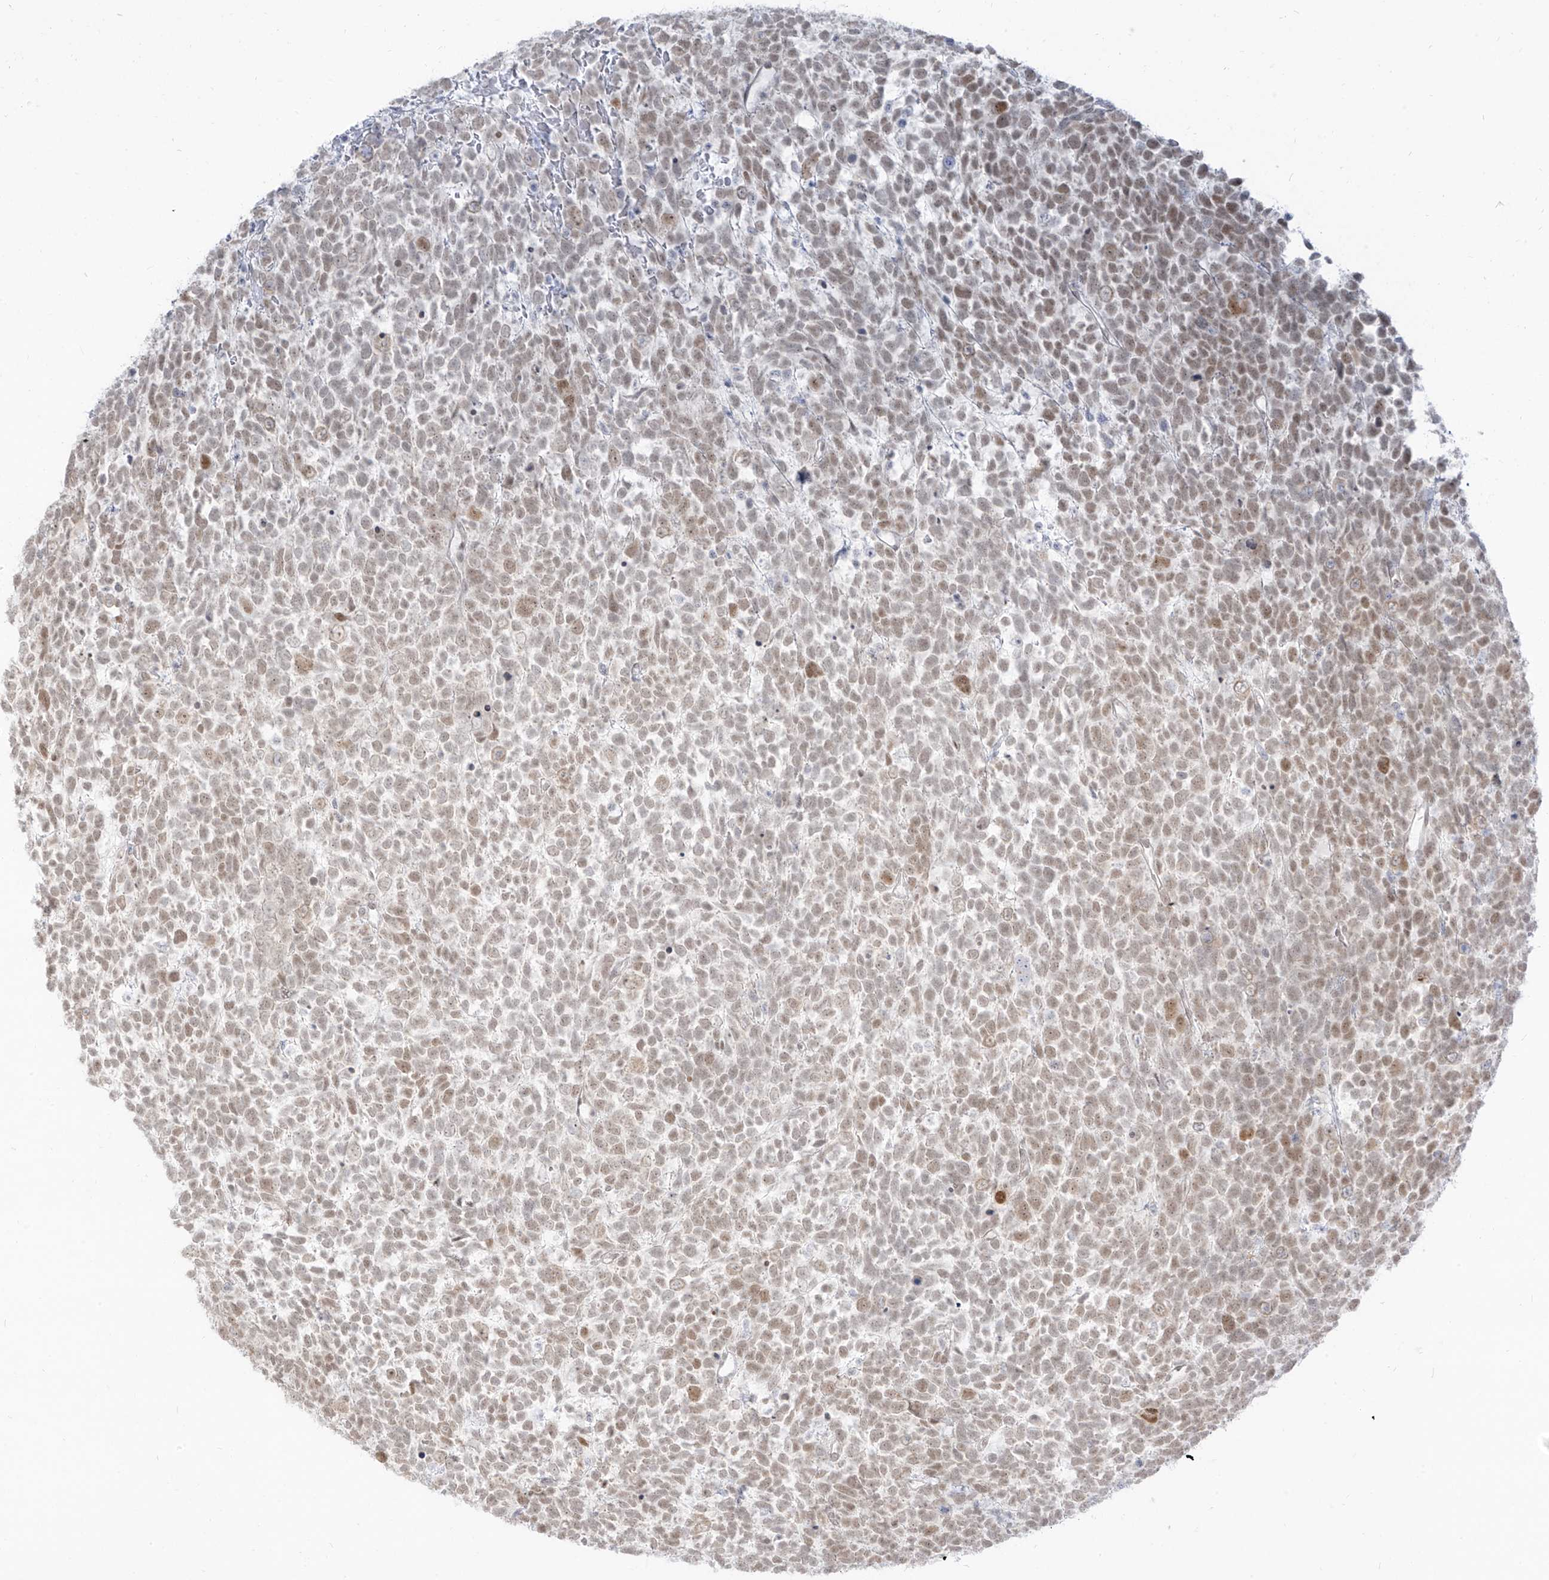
{"staining": {"intensity": "moderate", "quantity": "25%-75%", "location": "nuclear"}, "tissue": "urothelial cancer", "cell_type": "Tumor cells", "image_type": "cancer", "snomed": [{"axis": "morphology", "description": "Urothelial carcinoma, High grade"}, {"axis": "topography", "description": "Urinary bladder"}], "caption": "Immunohistochemical staining of human high-grade urothelial carcinoma shows medium levels of moderate nuclear protein positivity in about 25%-75% of tumor cells. (brown staining indicates protein expression, while blue staining denotes nuclei).", "gene": "SUPT5H", "patient": {"sex": "female", "age": 82}}